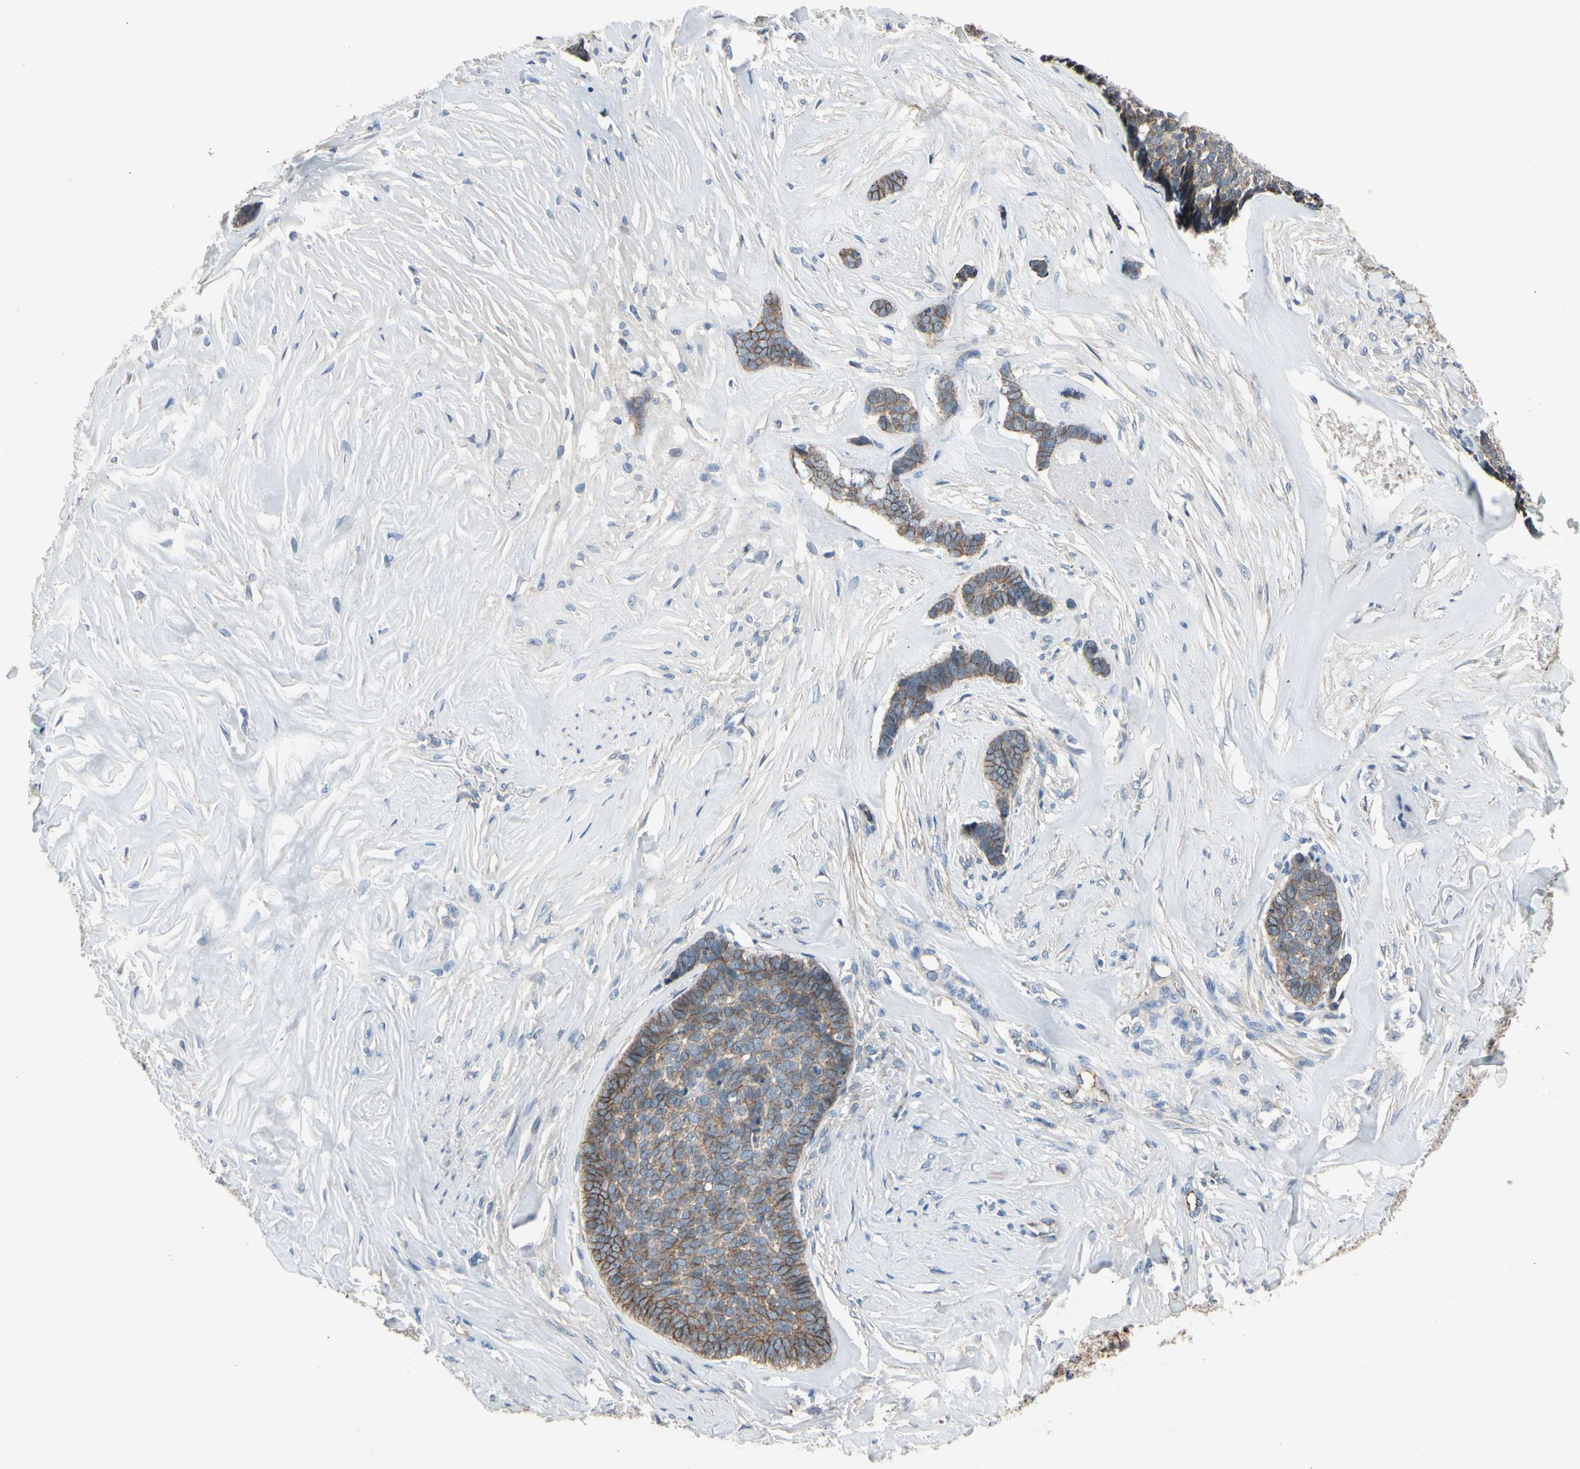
{"staining": {"intensity": "moderate", "quantity": "25%-75%", "location": "cytoplasmic/membranous"}, "tissue": "skin cancer", "cell_type": "Tumor cells", "image_type": "cancer", "snomed": [{"axis": "morphology", "description": "Basal cell carcinoma"}, {"axis": "topography", "description": "Skin"}], "caption": "Immunohistochemical staining of skin cancer demonstrates medium levels of moderate cytoplasmic/membranous protein staining in about 25%-75% of tumor cells.", "gene": "LGR6", "patient": {"sex": "male", "age": 84}}